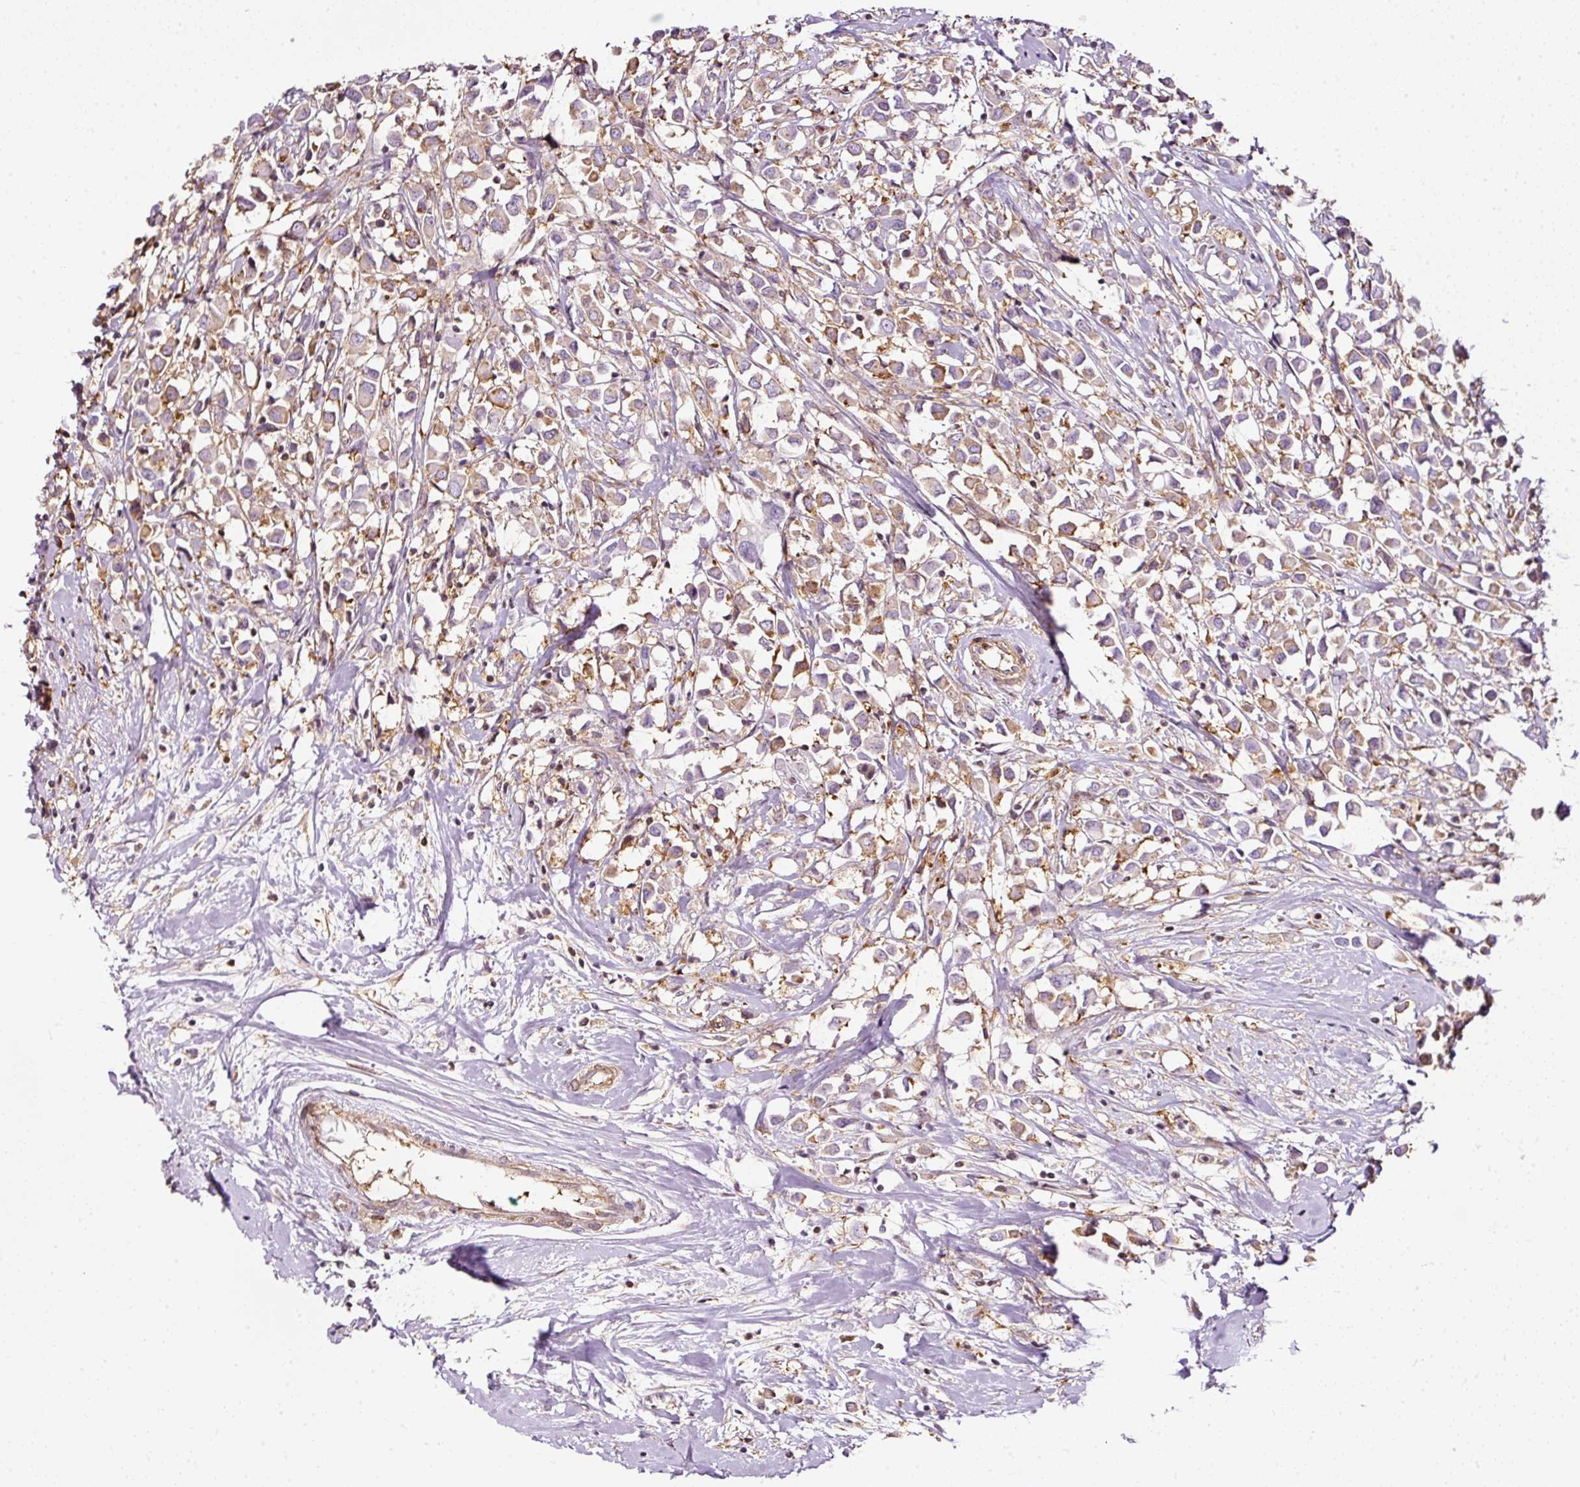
{"staining": {"intensity": "moderate", "quantity": ">75%", "location": "cytoplasmic/membranous"}, "tissue": "breast cancer", "cell_type": "Tumor cells", "image_type": "cancer", "snomed": [{"axis": "morphology", "description": "Duct carcinoma"}, {"axis": "topography", "description": "Breast"}], "caption": "Breast infiltrating ductal carcinoma was stained to show a protein in brown. There is medium levels of moderate cytoplasmic/membranous expression in about >75% of tumor cells. (DAB IHC with brightfield microscopy, high magnification).", "gene": "SCNM1", "patient": {"sex": "female", "age": 61}}